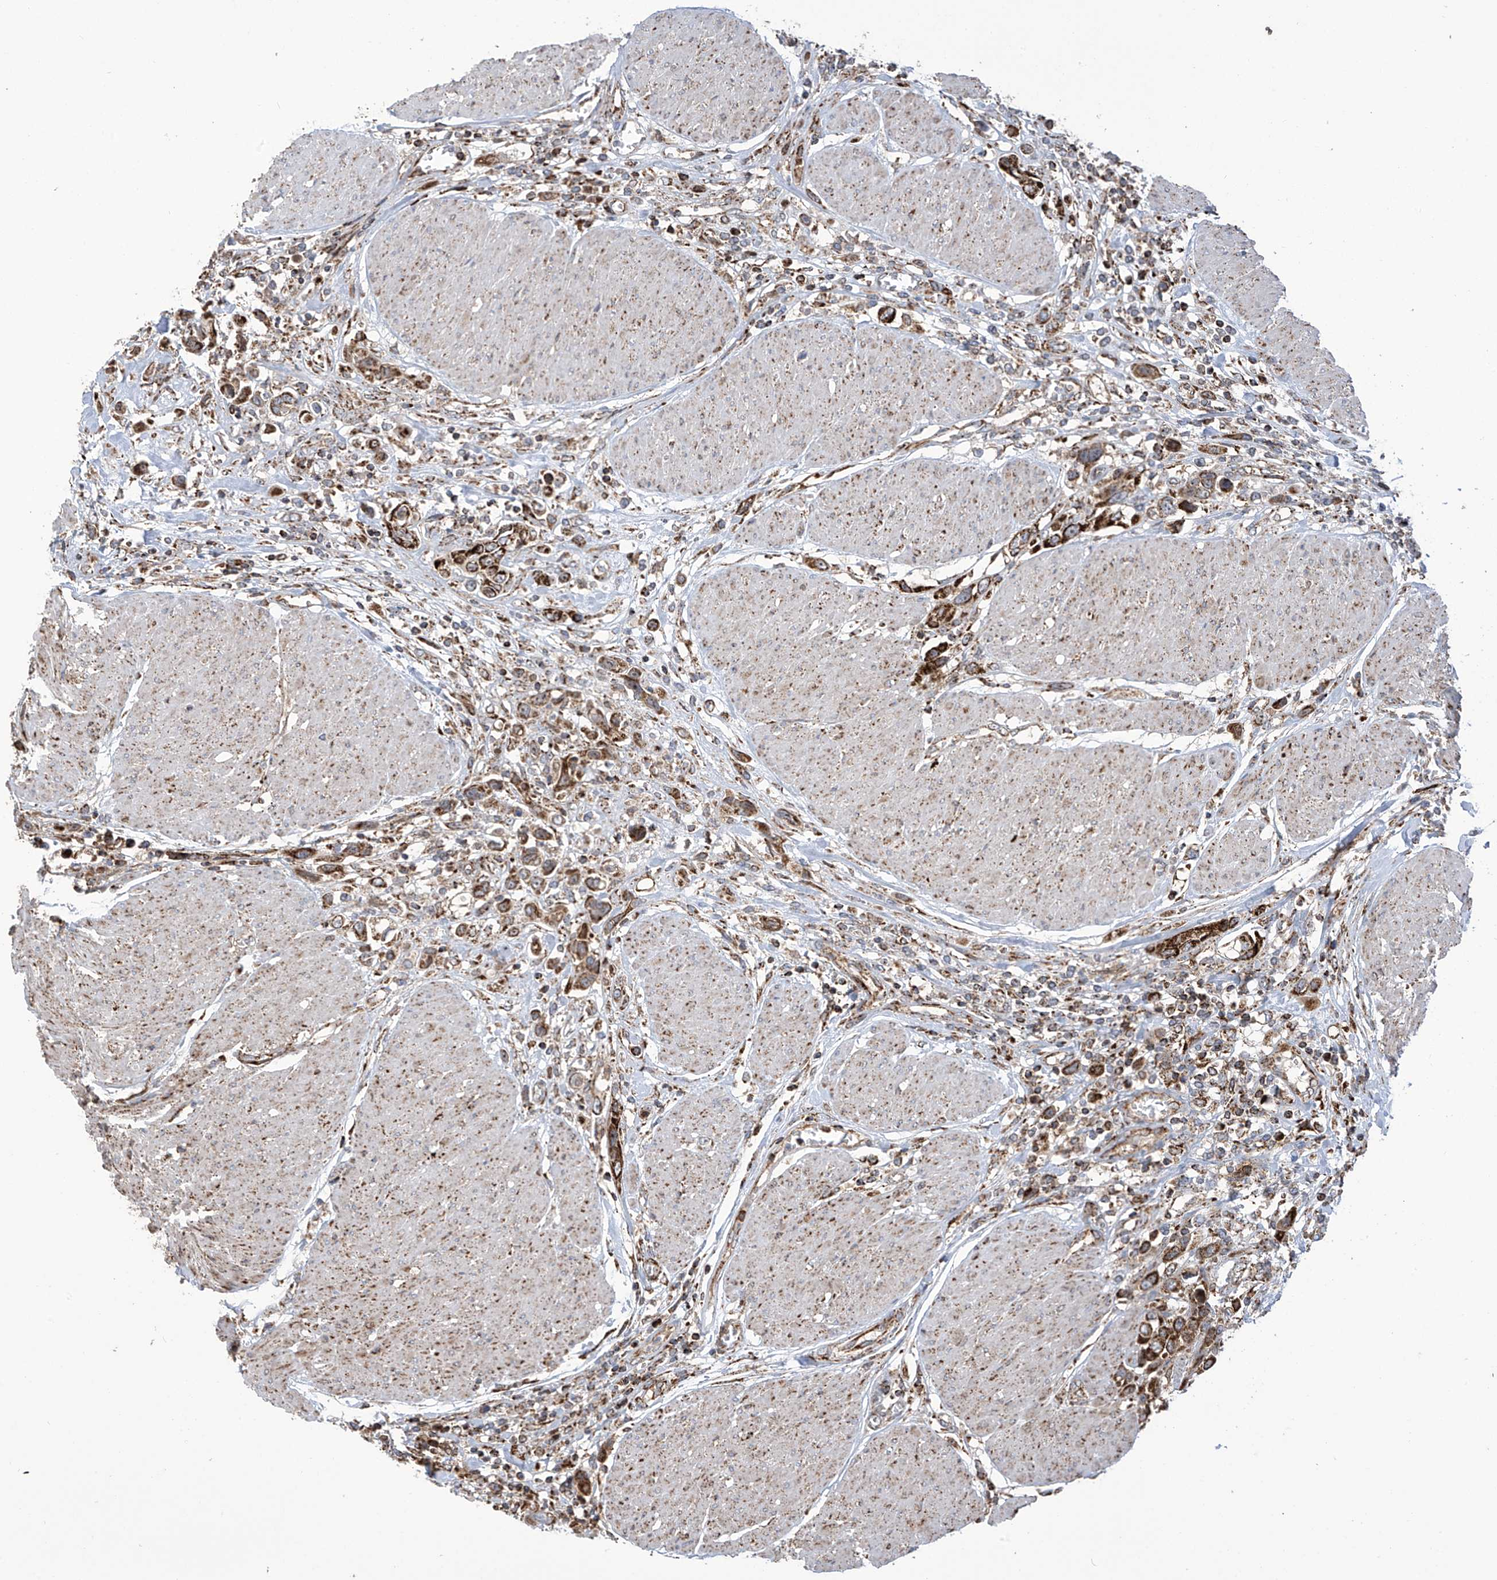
{"staining": {"intensity": "strong", "quantity": ">75%", "location": "cytoplasmic/membranous"}, "tissue": "urothelial cancer", "cell_type": "Tumor cells", "image_type": "cancer", "snomed": [{"axis": "morphology", "description": "Urothelial carcinoma, High grade"}, {"axis": "topography", "description": "Urinary bladder"}], "caption": "Protein staining of urothelial cancer tissue reveals strong cytoplasmic/membranous expression in approximately >75% of tumor cells.", "gene": "COX10", "patient": {"sex": "male", "age": 50}}